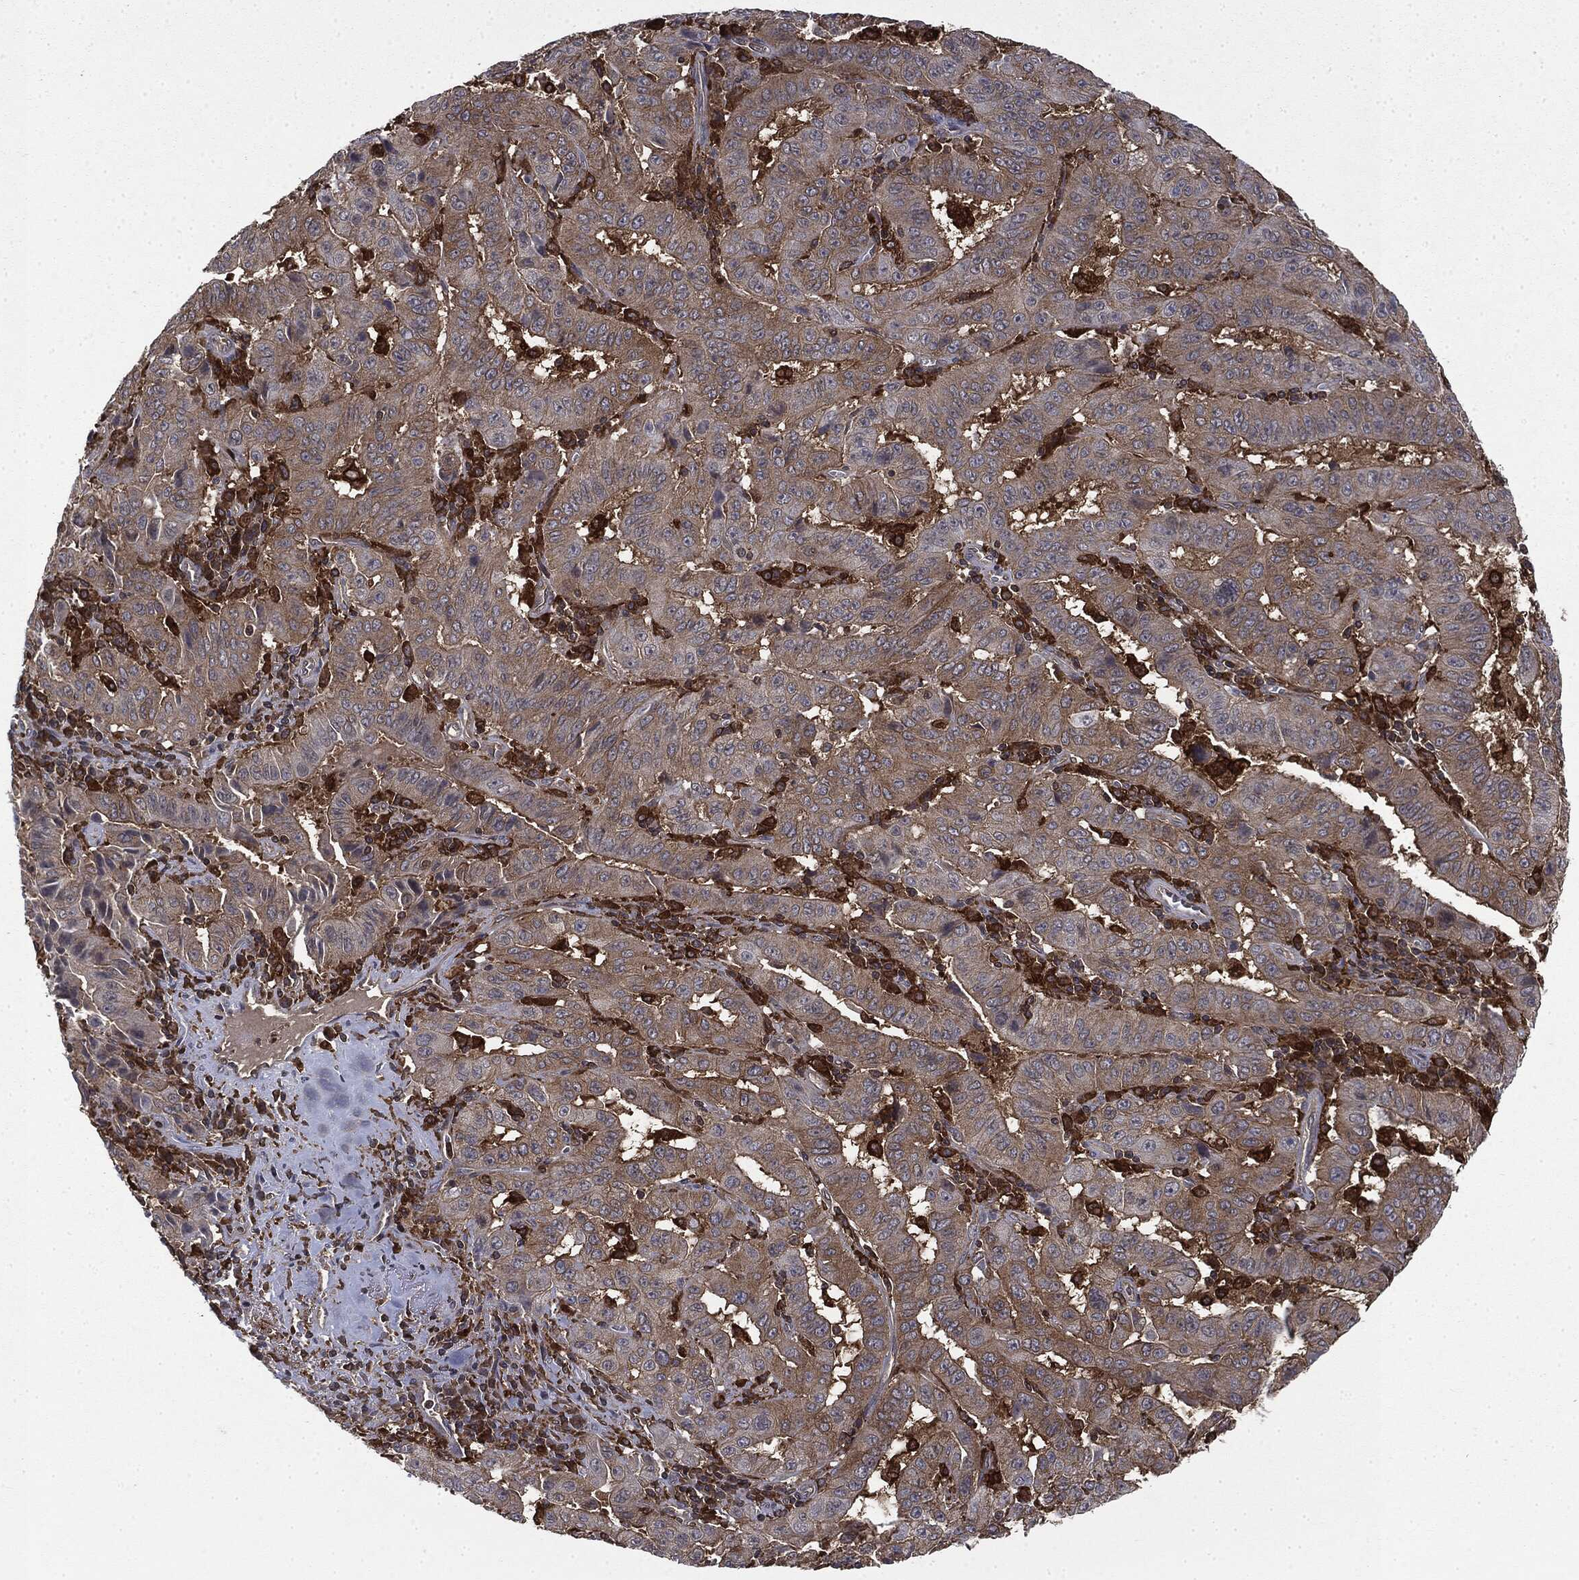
{"staining": {"intensity": "weak", "quantity": ">75%", "location": "cytoplasmic/membranous"}, "tissue": "pancreatic cancer", "cell_type": "Tumor cells", "image_type": "cancer", "snomed": [{"axis": "morphology", "description": "Adenocarcinoma, NOS"}, {"axis": "topography", "description": "Pancreas"}], "caption": "Immunohistochemical staining of human pancreatic cancer reveals weak cytoplasmic/membranous protein expression in approximately >75% of tumor cells.", "gene": "SNX5", "patient": {"sex": "male", "age": 63}}